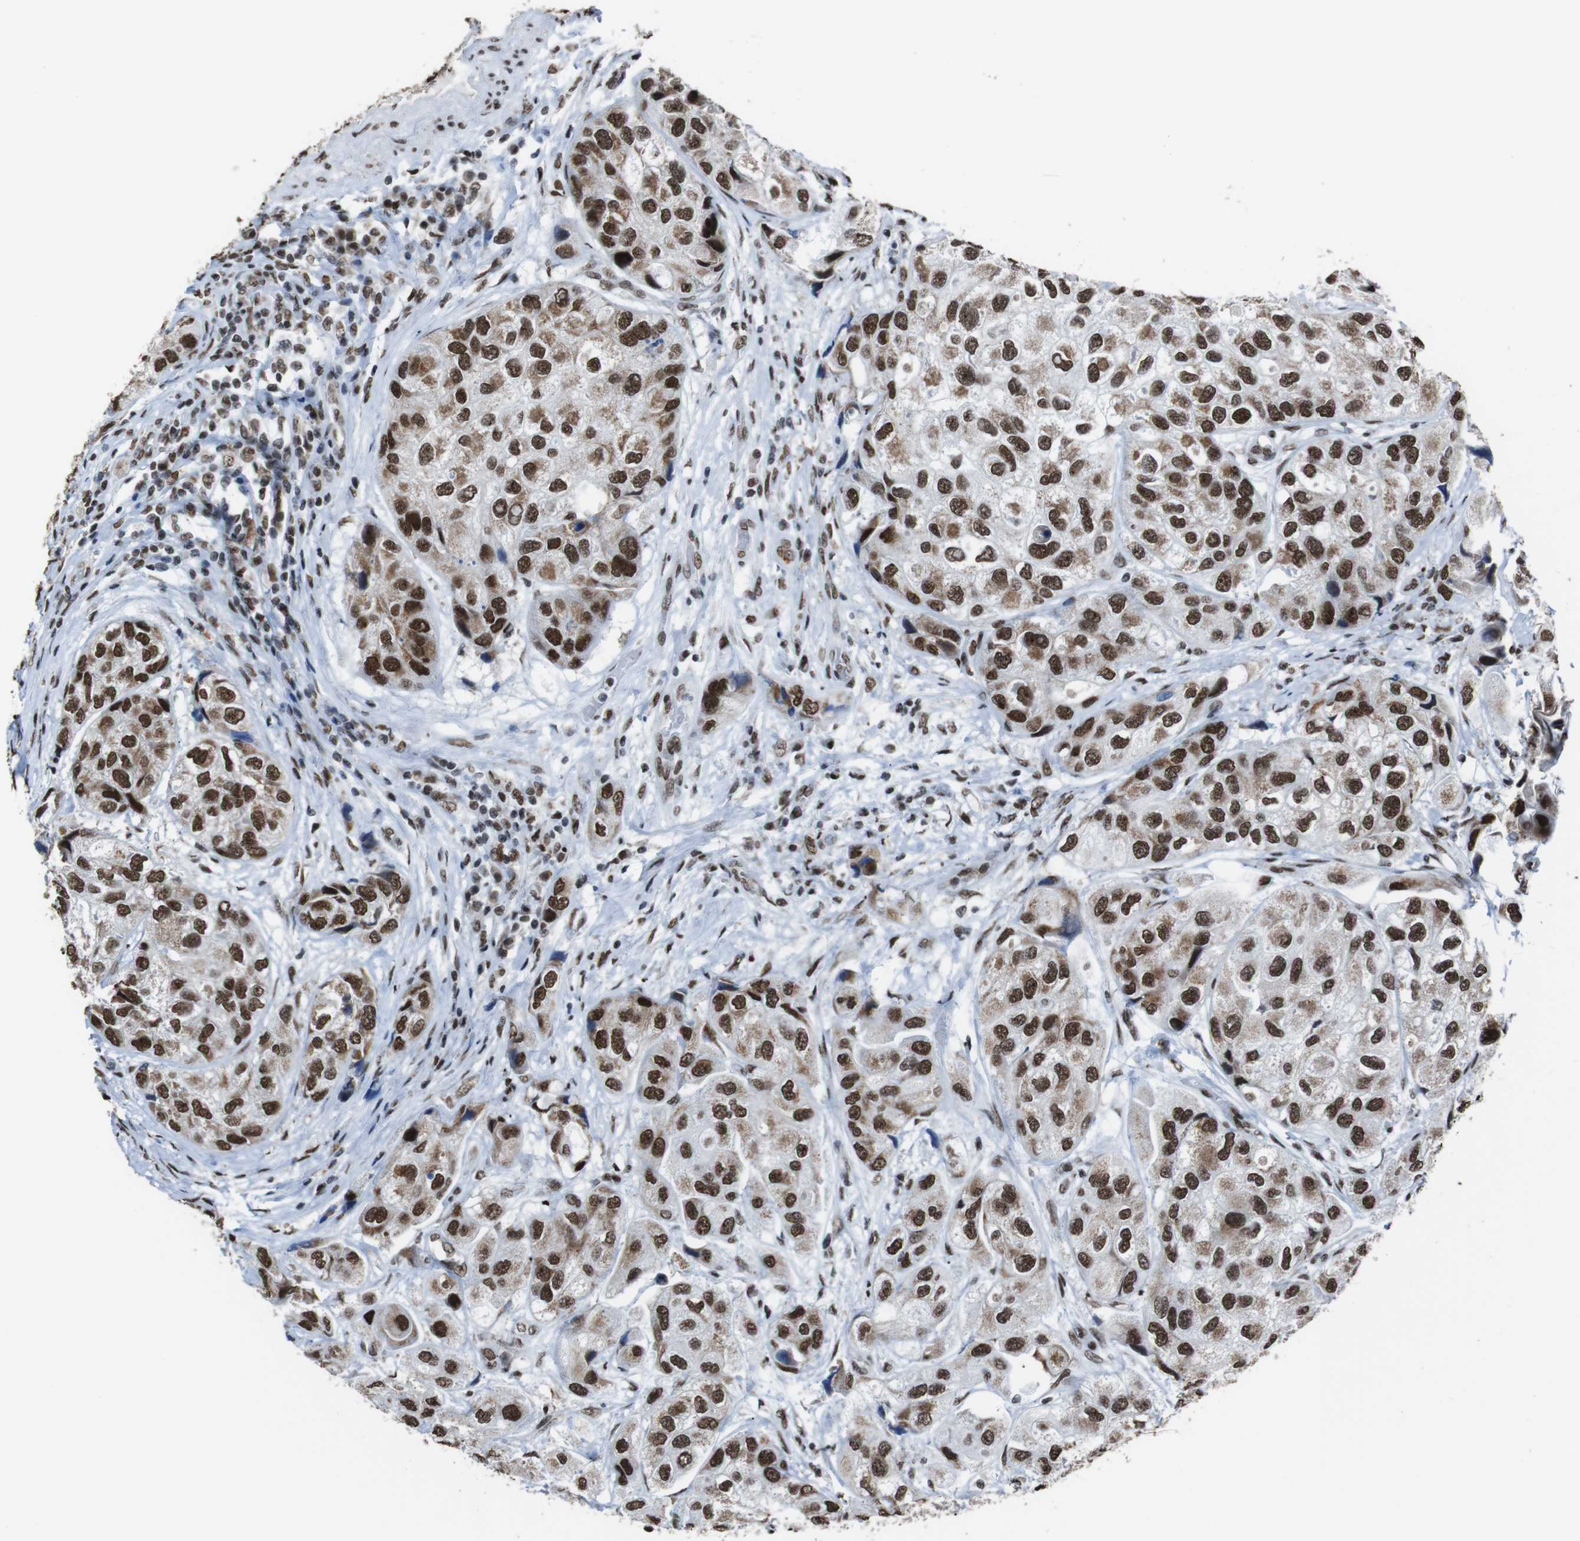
{"staining": {"intensity": "strong", "quantity": ">75%", "location": "cytoplasmic/membranous,nuclear"}, "tissue": "urothelial cancer", "cell_type": "Tumor cells", "image_type": "cancer", "snomed": [{"axis": "morphology", "description": "Urothelial carcinoma, High grade"}, {"axis": "topography", "description": "Urinary bladder"}], "caption": "IHC photomicrograph of high-grade urothelial carcinoma stained for a protein (brown), which shows high levels of strong cytoplasmic/membranous and nuclear positivity in about >75% of tumor cells.", "gene": "ROMO1", "patient": {"sex": "female", "age": 64}}